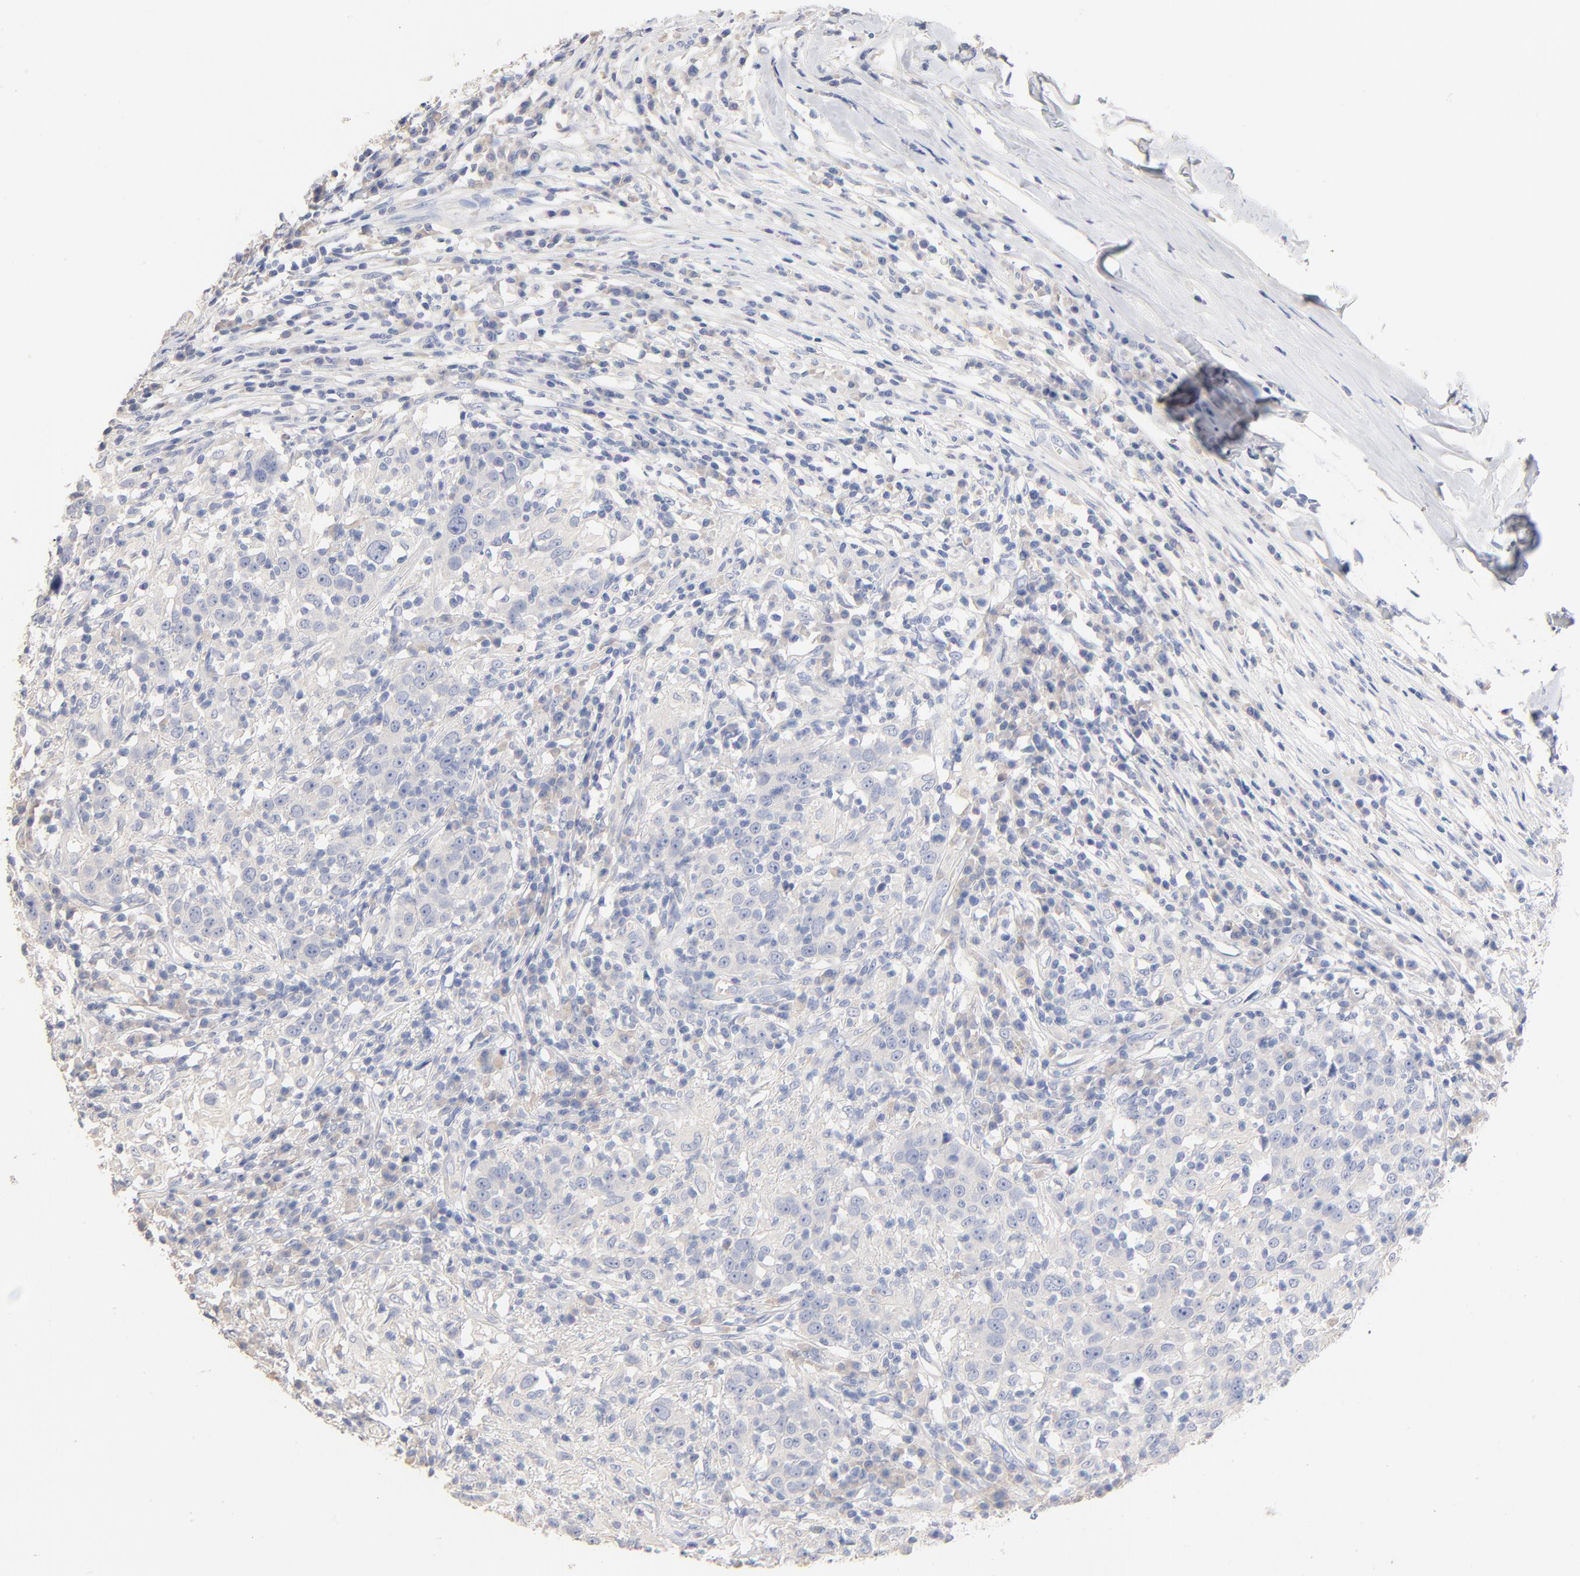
{"staining": {"intensity": "negative", "quantity": "none", "location": "none"}, "tissue": "head and neck cancer", "cell_type": "Tumor cells", "image_type": "cancer", "snomed": [{"axis": "morphology", "description": "Adenocarcinoma, NOS"}, {"axis": "topography", "description": "Salivary gland"}, {"axis": "topography", "description": "Head-Neck"}], "caption": "This photomicrograph is of head and neck cancer stained with immunohistochemistry (IHC) to label a protein in brown with the nuclei are counter-stained blue. There is no expression in tumor cells.", "gene": "CPS1", "patient": {"sex": "female", "age": 65}}